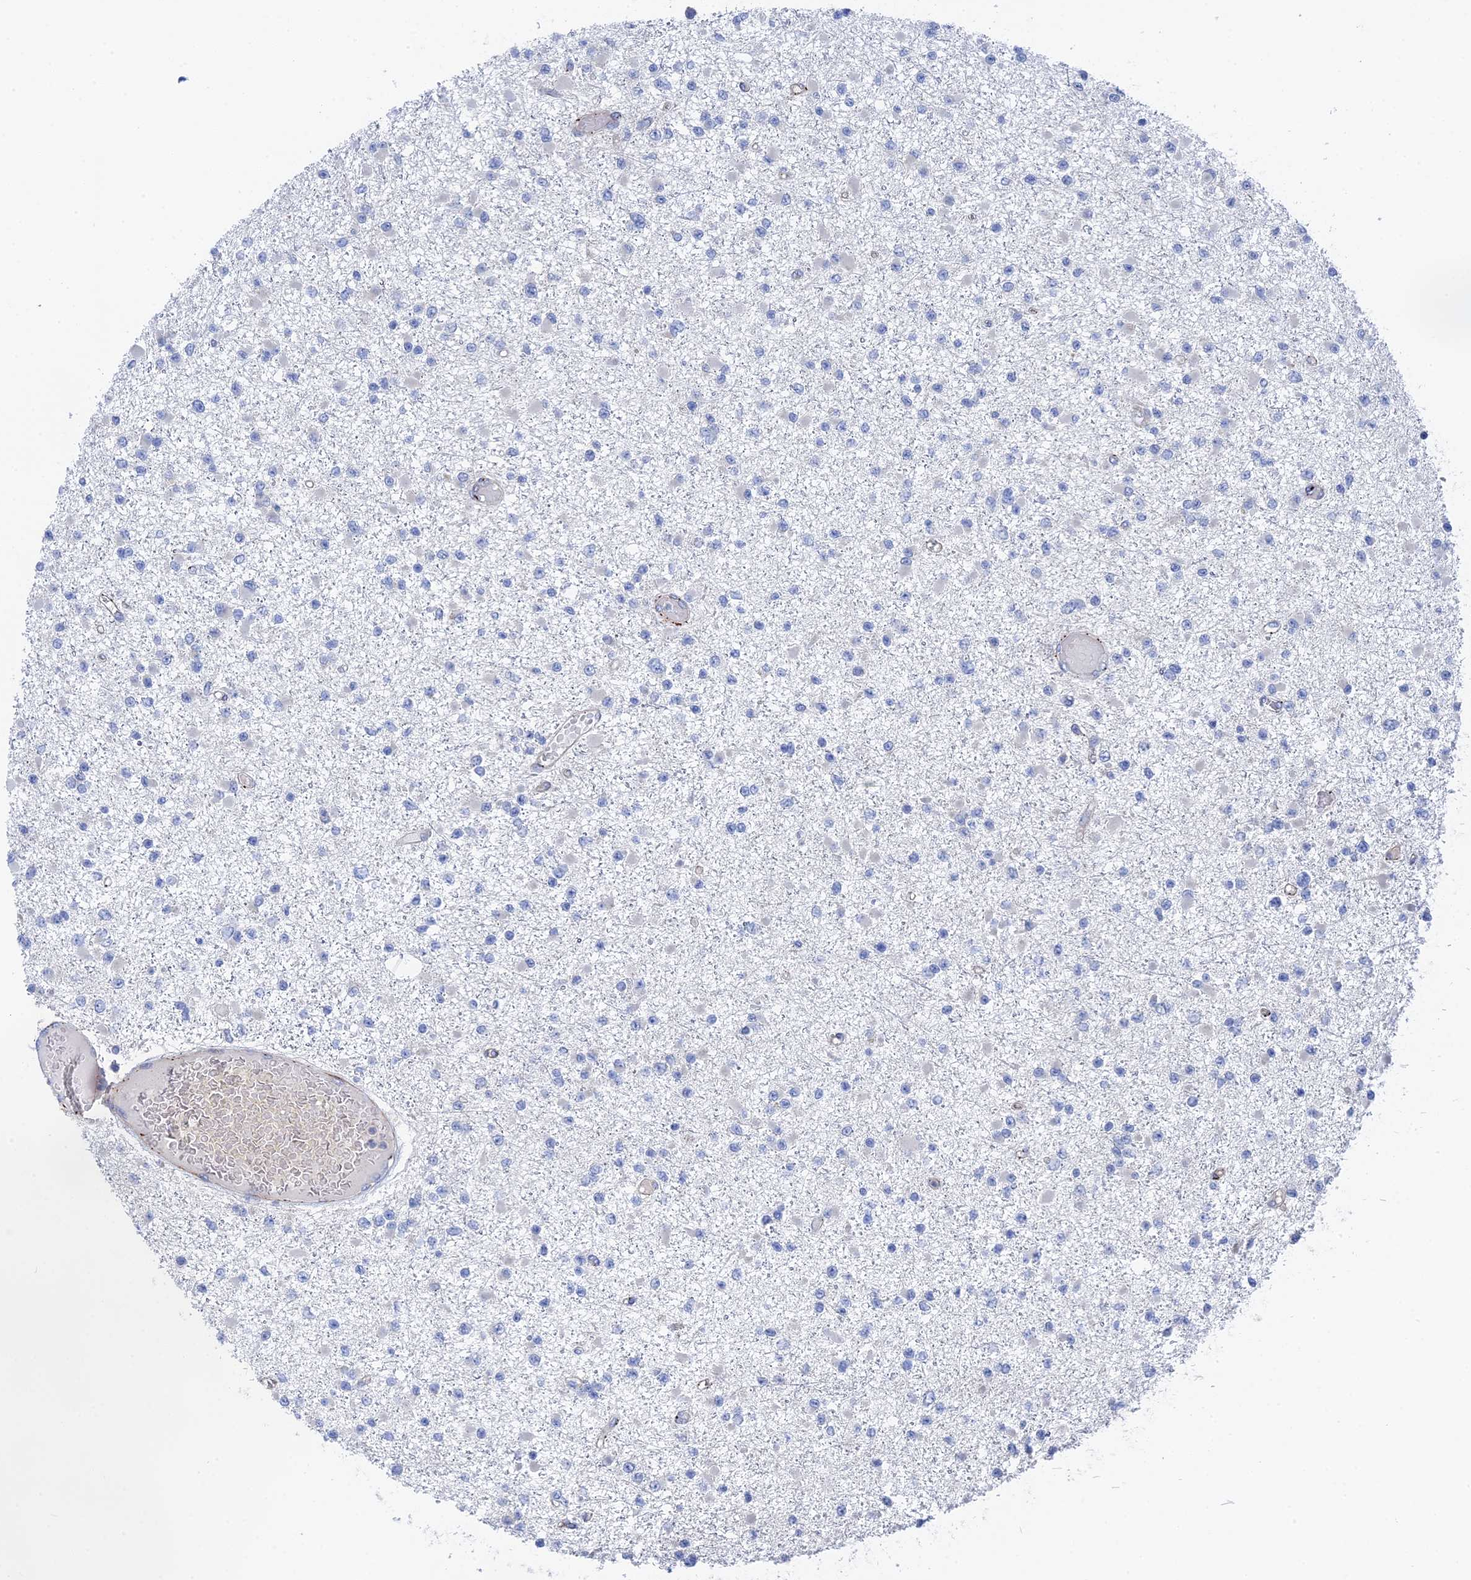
{"staining": {"intensity": "negative", "quantity": "none", "location": "none"}, "tissue": "glioma", "cell_type": "Tumor cells", "image_type": "cancer", "snomed": [{"axis": "morphology", "description": "Glioma, malignant, Low grade"}, {"axis": "topography", "description": "Brain"}], "caption": "A high-resolution photomicrograph shows IHC staining of malignant low-grade glioma, which exhibits no significant positivity in tumor cells.", "gene": "MTHFSD", "patient": {"sex": "female", "age": 22}}